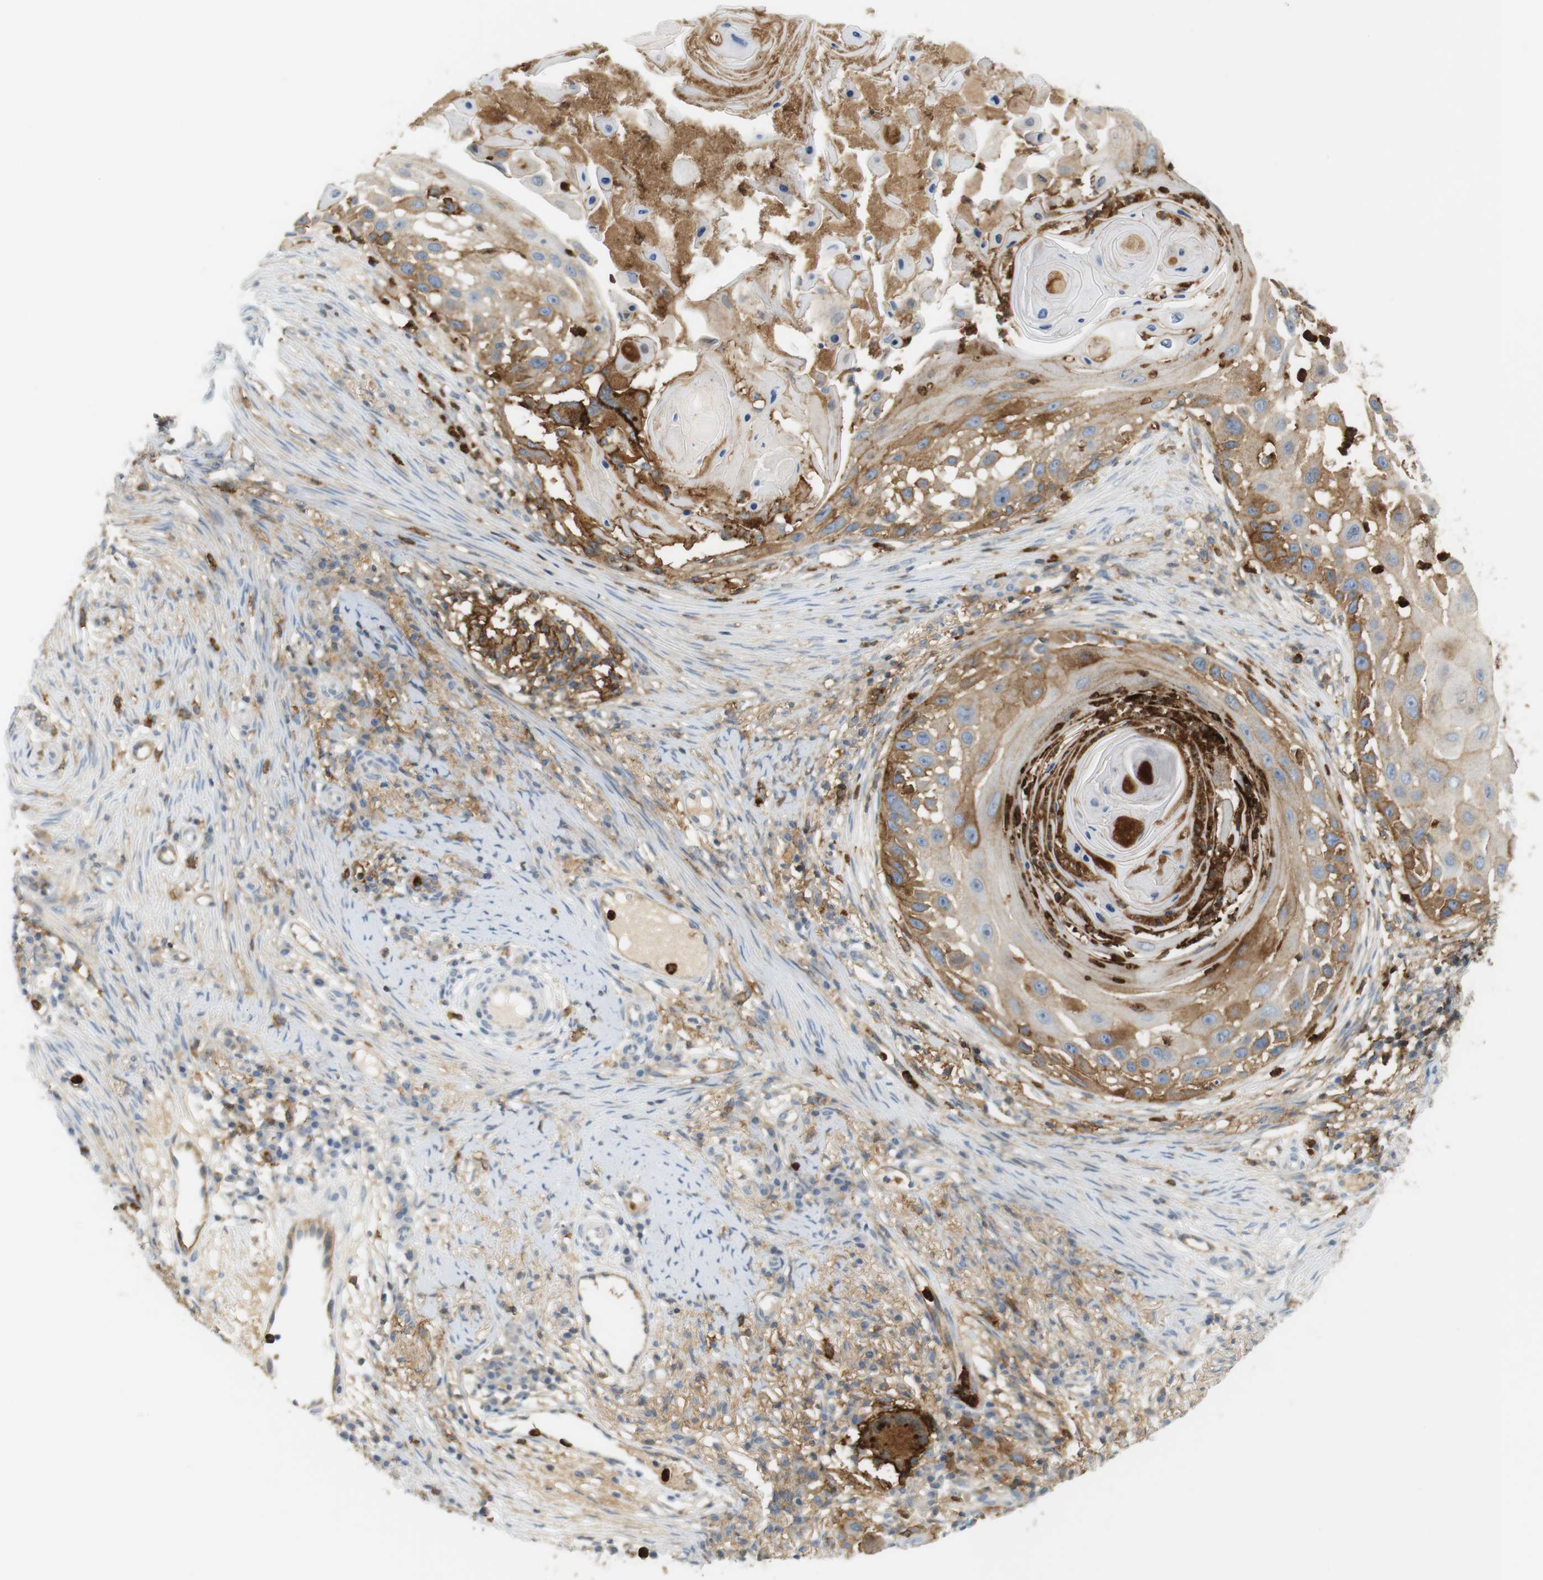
{"staining": {"intensity": "moderate", "quantity": ">75%", "location": "cytoplasmic/membranous"}, "tissue": "skin cancer", "cell_type": "Tumor cells", "image_type": "cancer", "snomed": [{"axis": "morphology", "description": "Squamous cell carcinoma, NOS"}, {"axis": "topography", "description": "Skin"}], "caption": "Skin cancer stained with immunohistochemistry (IHC) demonstrates moderate cytoplasmic/membranous staining in about >75% of tumor cells.", "gene": "SIRPA", "patient": {"sex": "female", "age": 44}}